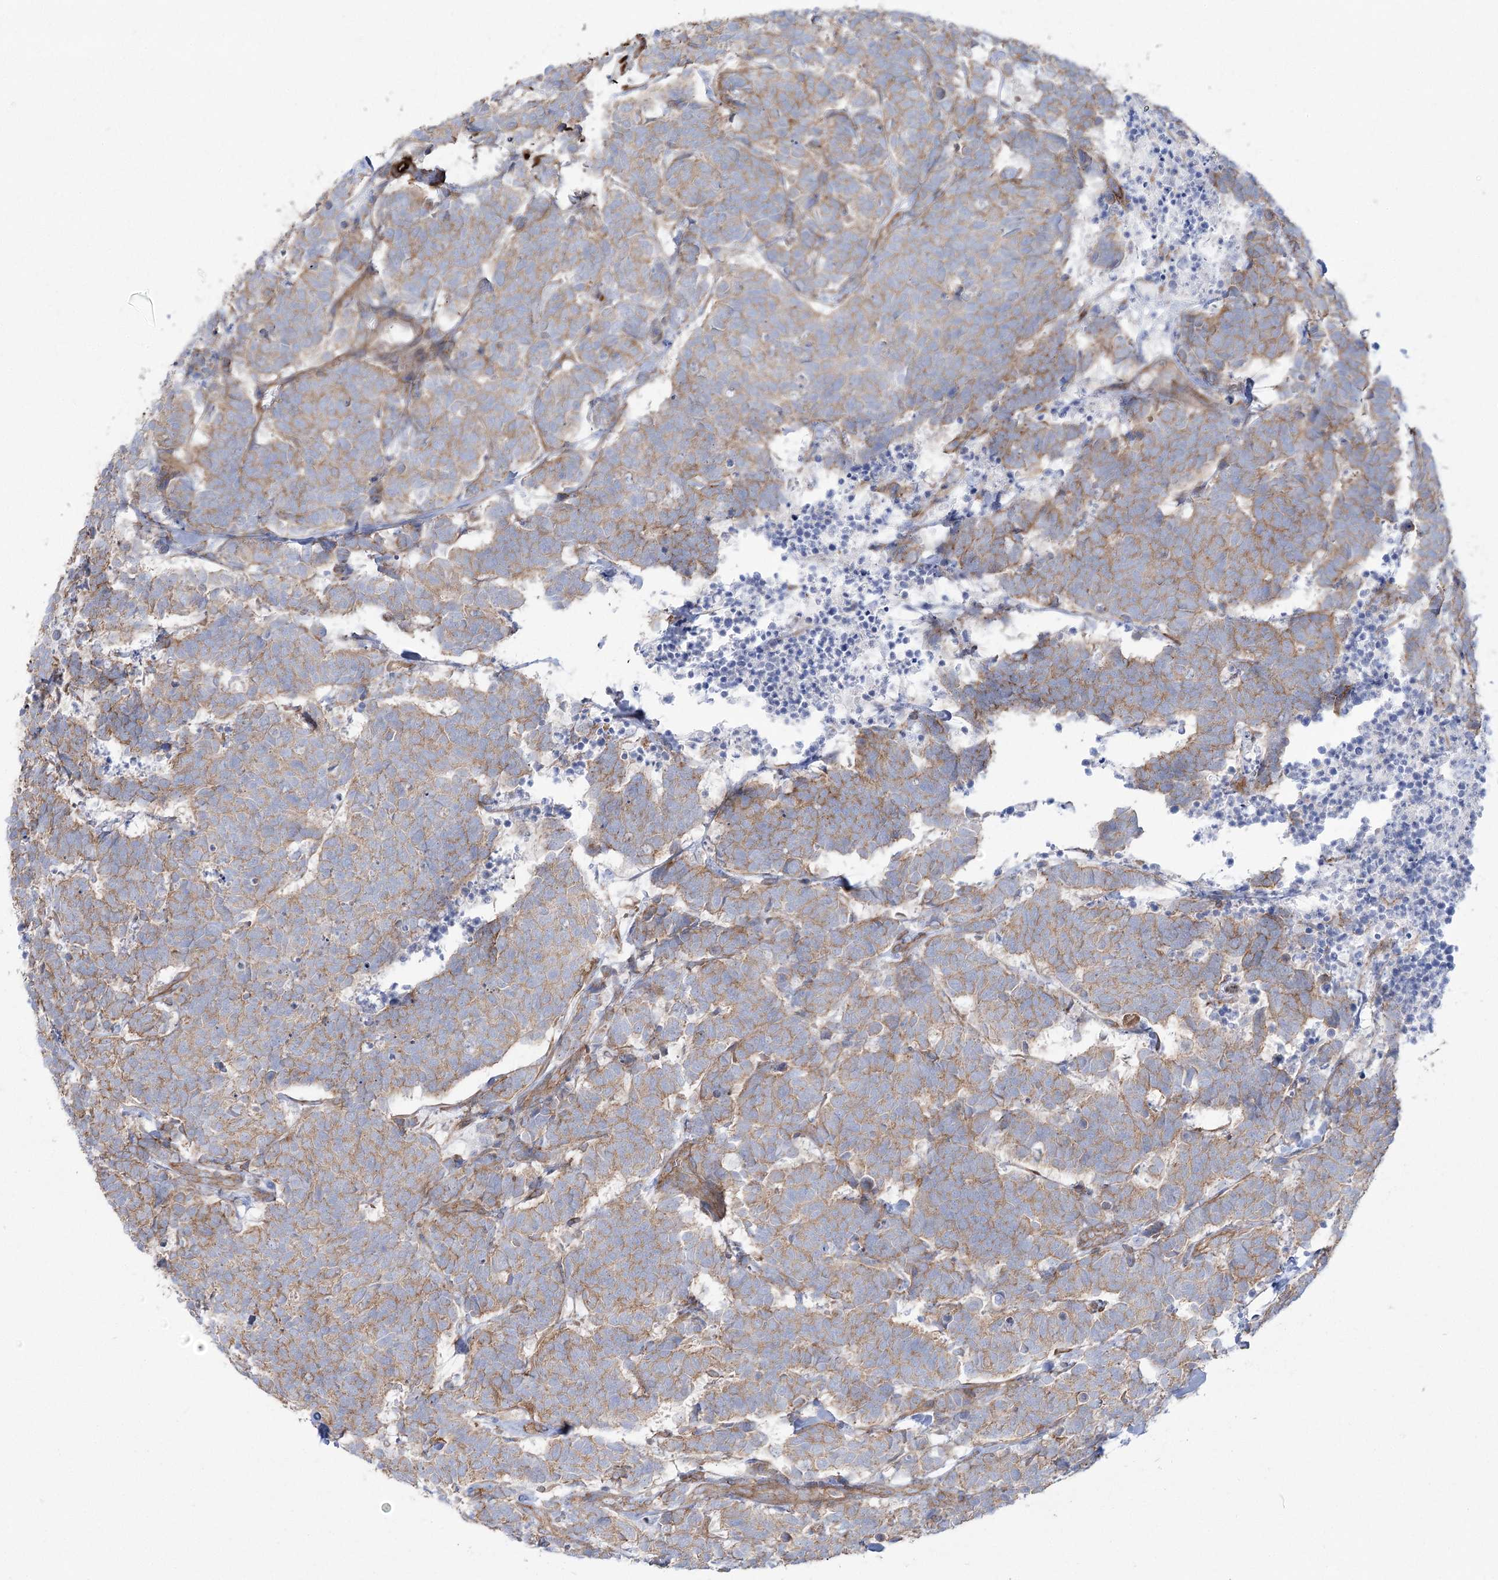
{"staining": {"intensity": "weak", "quantity": ">75%", "location": "cytoplasmic/membranous"}, "tissue": "carcinoid", "cell_type": "Tumor cells", "image_type": "cancer", "snomed": [{"axis": "morphology", "description": "Carcinoma, NOS"}, {"axis": "morphology", "description": "Carcinoid, malignant, NOS"}, {"axis": "topography", "description": "Urinary bladder"}], "caption": "Immunohistochemistry staining of carcinoid (malignant), which displays low levels of weak cytoplasmic/membranous staining in approximately >75% of tumor cells indicating weak cytoplasmic/membranous protein staining. The staining was performed using DAB (3,3'-diaminobenzidine) (brown) for protein detection and nuclei were counterstained in hematoxylin (blue).", "gene": "PLEKHA5", "patient": {"sex": "male", "age": 57}}